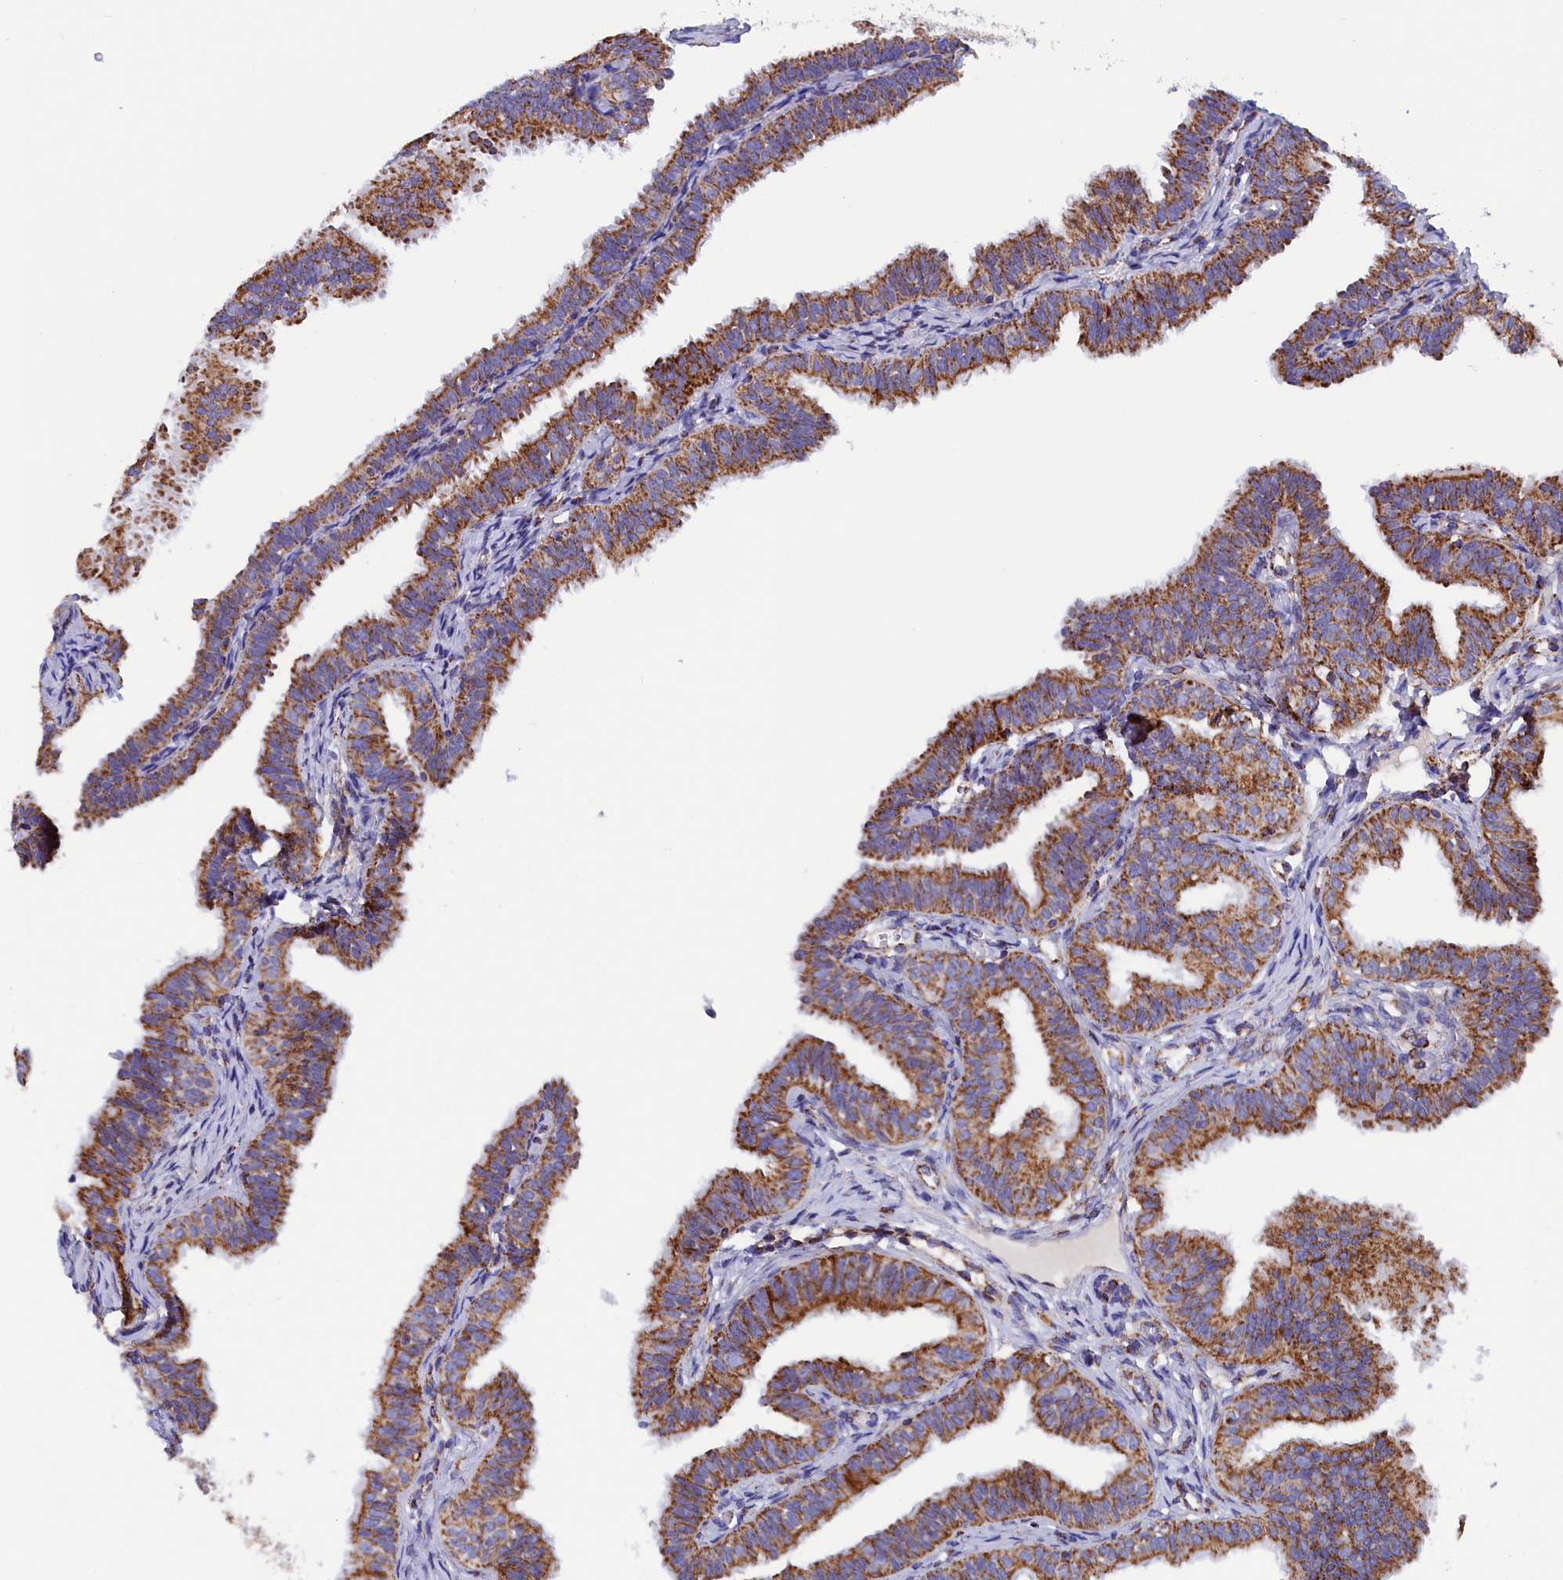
{"staining": {"intensity": "moderate", "quantity": ">75%", "location": "cytoplasmic/membranous"}, "tissue": "fallopian tube", "cell_type": "Glandular cells", "image_type": "normal", "snomed": [{"axis": "morphology", "description": "Normal tissue, NOS"}, {"axis": "topography", "description": "Fallopian tube"}], "caption": "A micrograph of human fallopian tube stained for a protein demonstrates moderate cytoplasmic/membranous brown staining in glandular cells. (IHC, brightfield microscopy, high magnification).", "gene": "SLC39A3", "patient": {"sex": "female", "age": 35}}